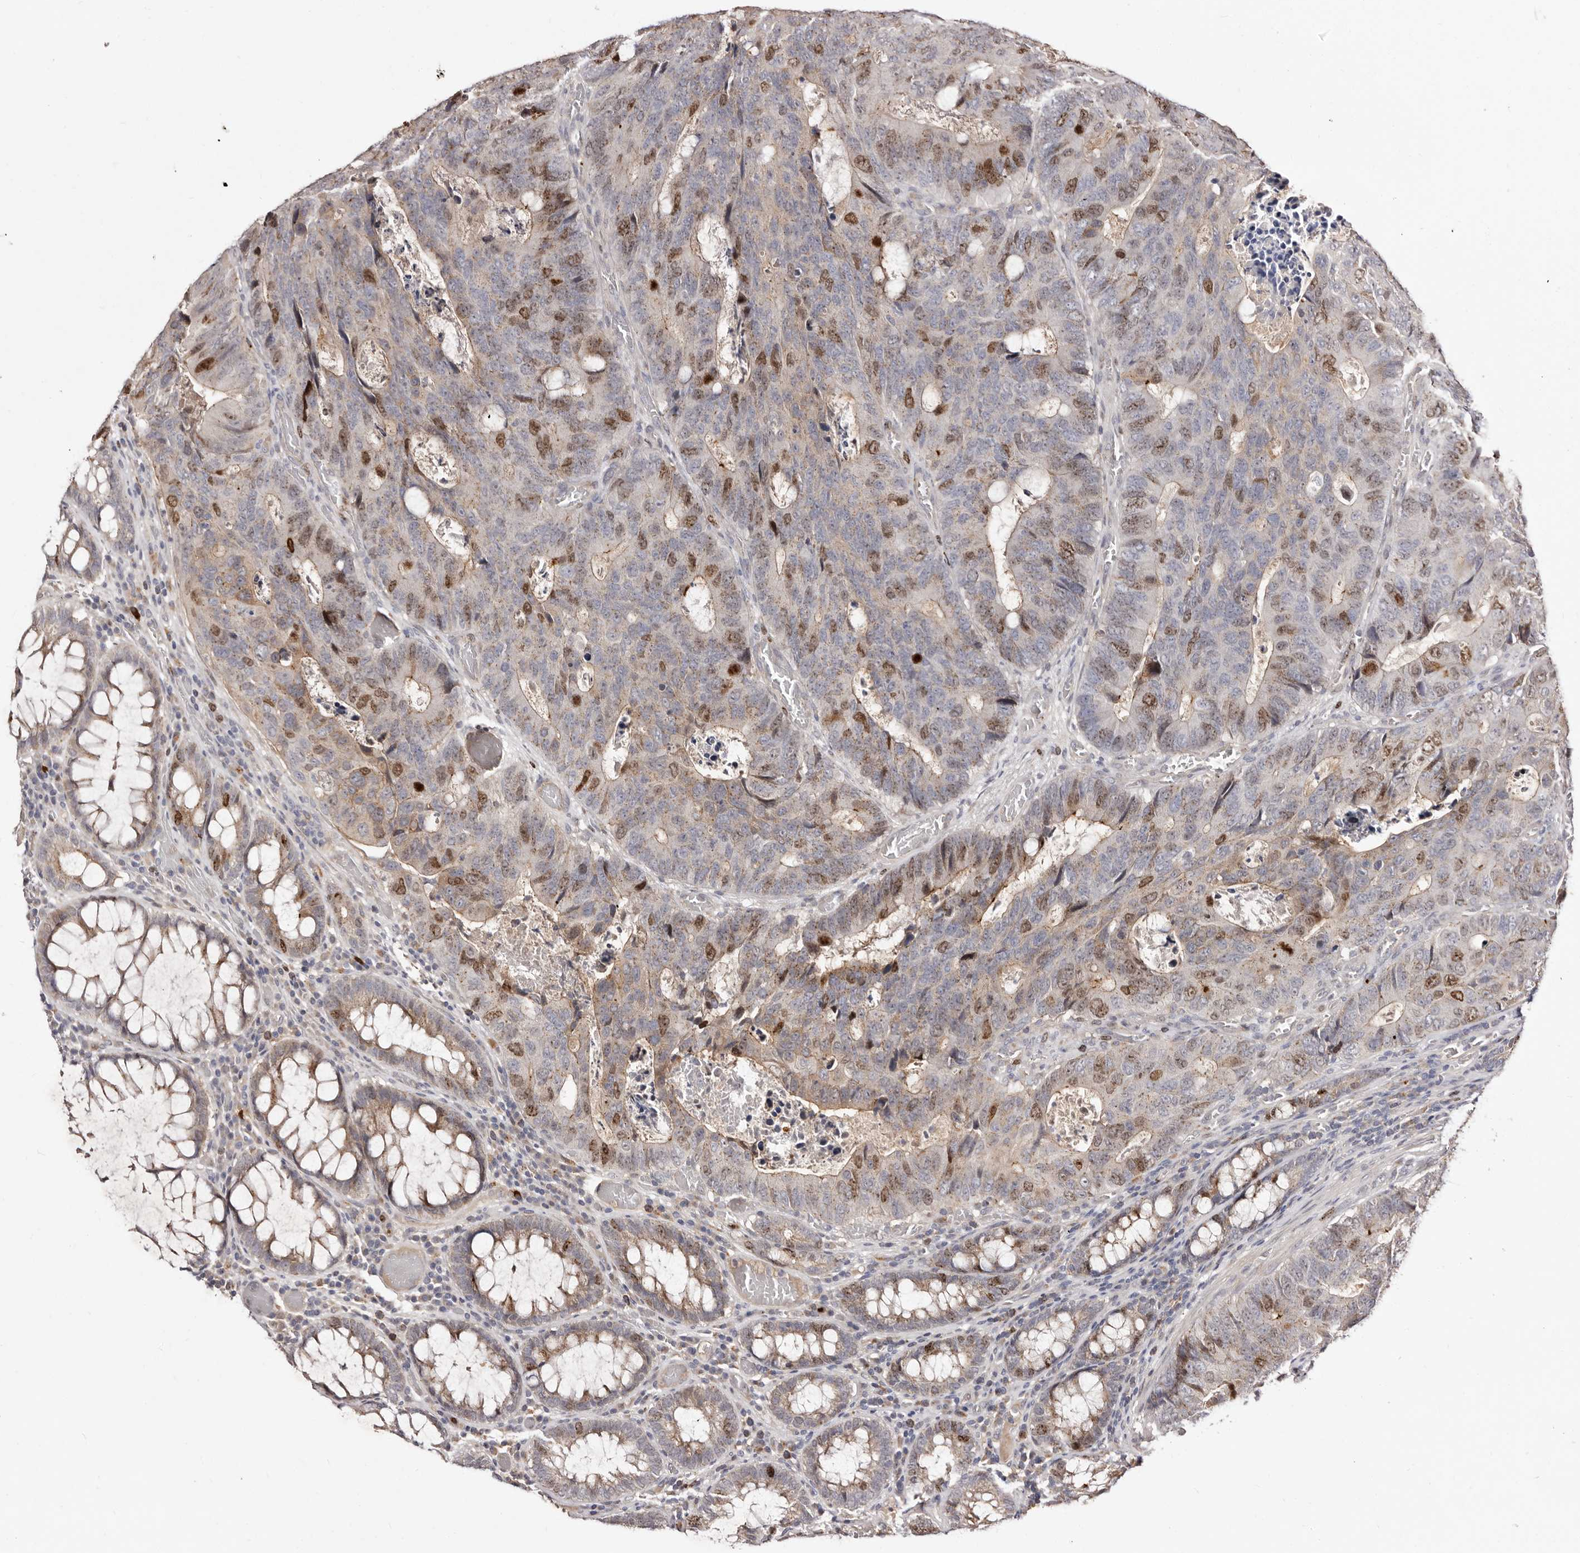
{"staining": {"intensity": "moderate", "quantity": "25%-75%", "location": "nuclear"}, "tissue": "colorectal cancer", "cell_type": "Tumor cells", "image_type": "cancer", "snomed": [{"axis": "morphology", "description": "Adenocarcinoma, NOS"}, {"axis": "topography", "description": "Colon"}], "caption": "Immunohistochemistry photomicrograph of neoplastic tissue: colorectal cancer stained using immunohistochemistry (IHC) shows medium levels of moderate protein expression localized specifically in the nuclear of tumor cells, appearing as a nuclear brown color.", "gene": "CDCA8", "patient": {"sex": "male", "age": 87}}